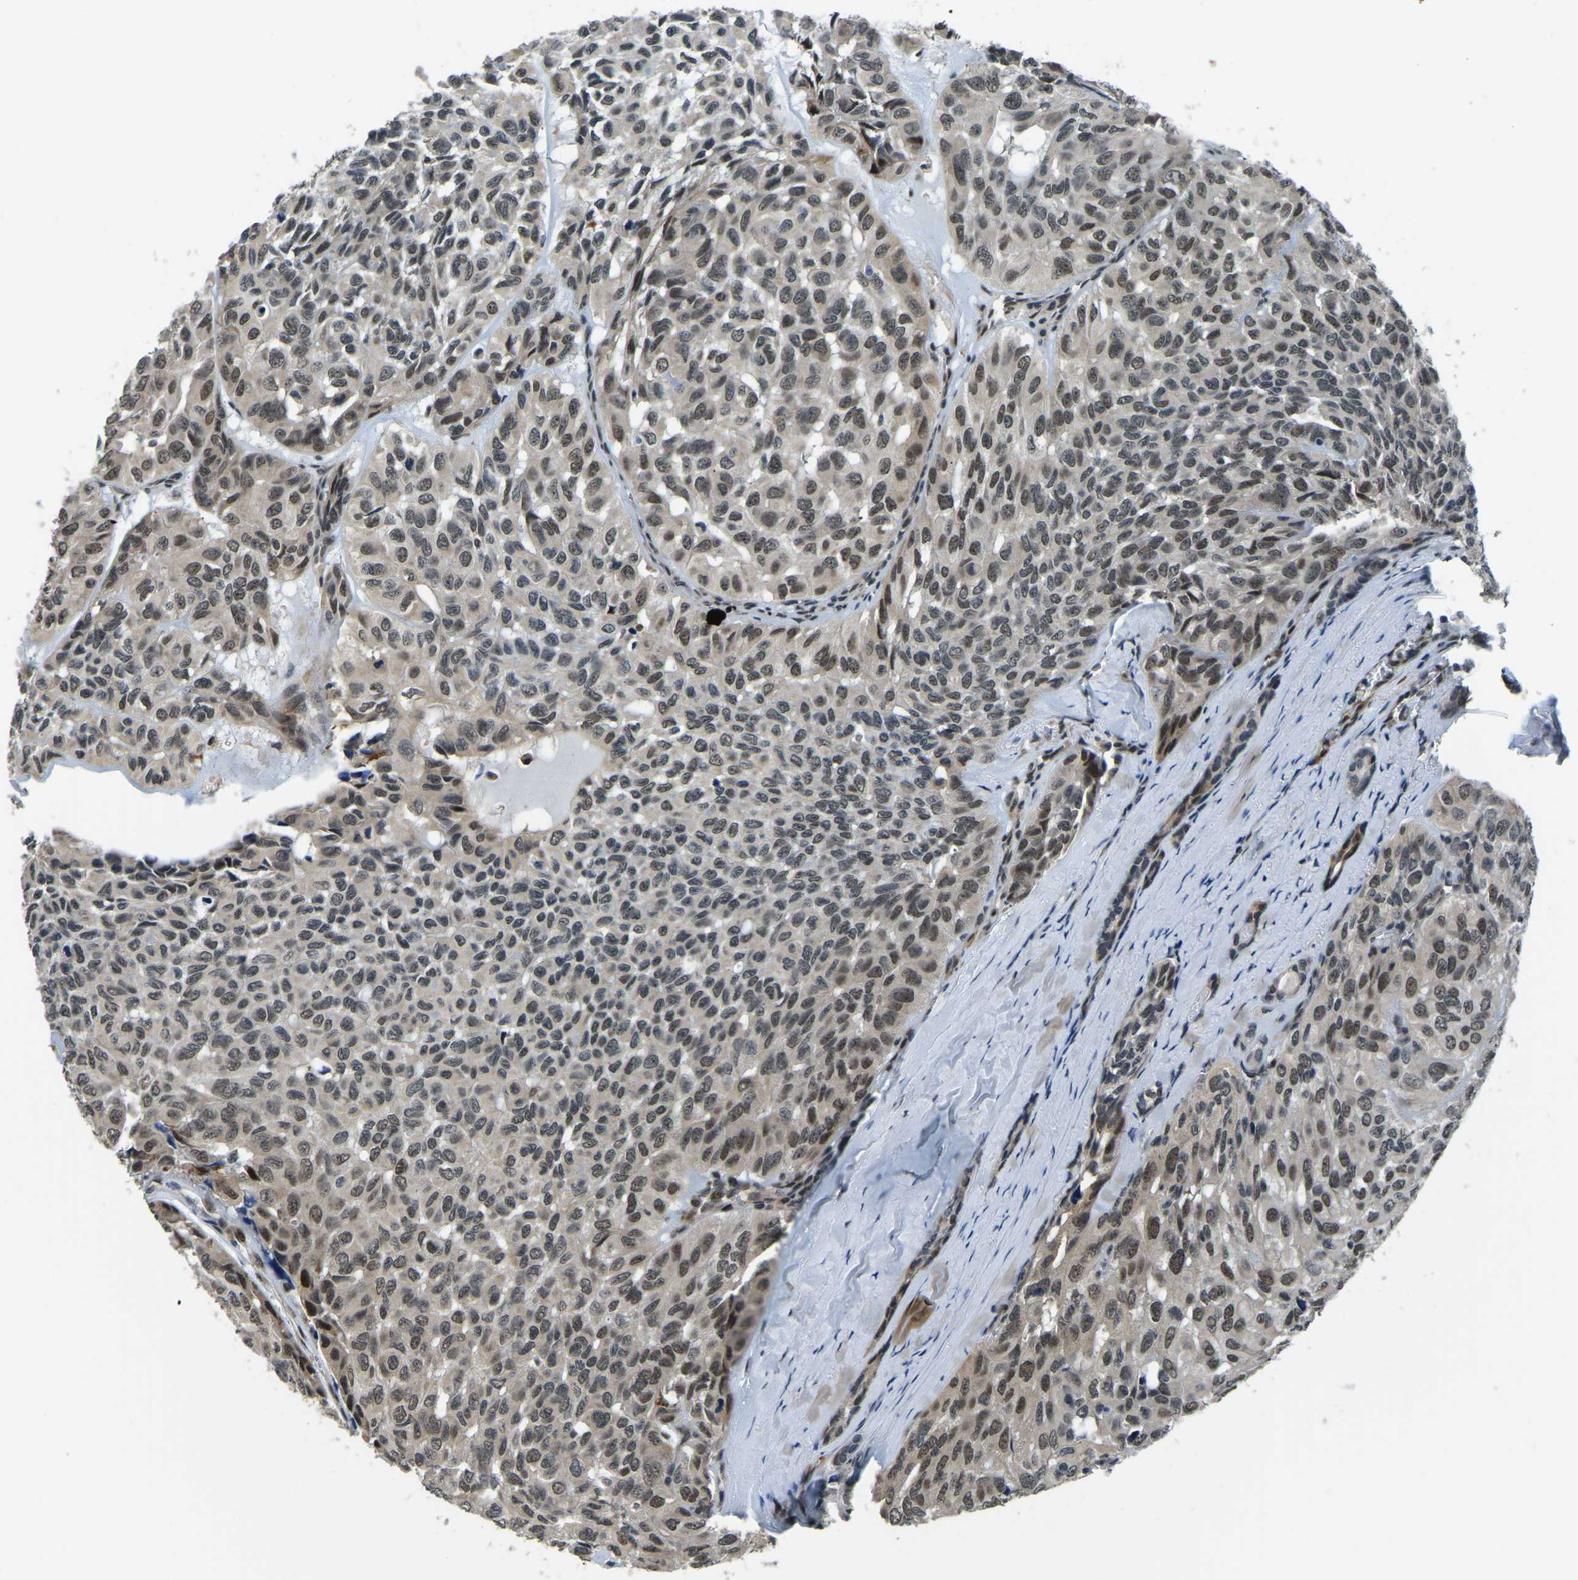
{"staining": {"intensity": "moderate", "quantity": "25%-75%", "location": "nuclear"}, "tissue": "head and neck cancer", "cell_type": "Tumor cells", "image_type": "cancer", "snomed": [{"axis": "morphology", "description": "Adenocarcinoma, NOS"}, {"axis": "topography", "description": "Salivary gland, NOS"}, {"axis": "topography", "description": "Head-Neck"}], "caption": "Brown immunohistochemical staining in human head and neck cancer exhibits moderate nuclear staining in about 25%-75% of tumor cells.", "gene": "ING2", "patient": {"sex": "female", "age": 76}}